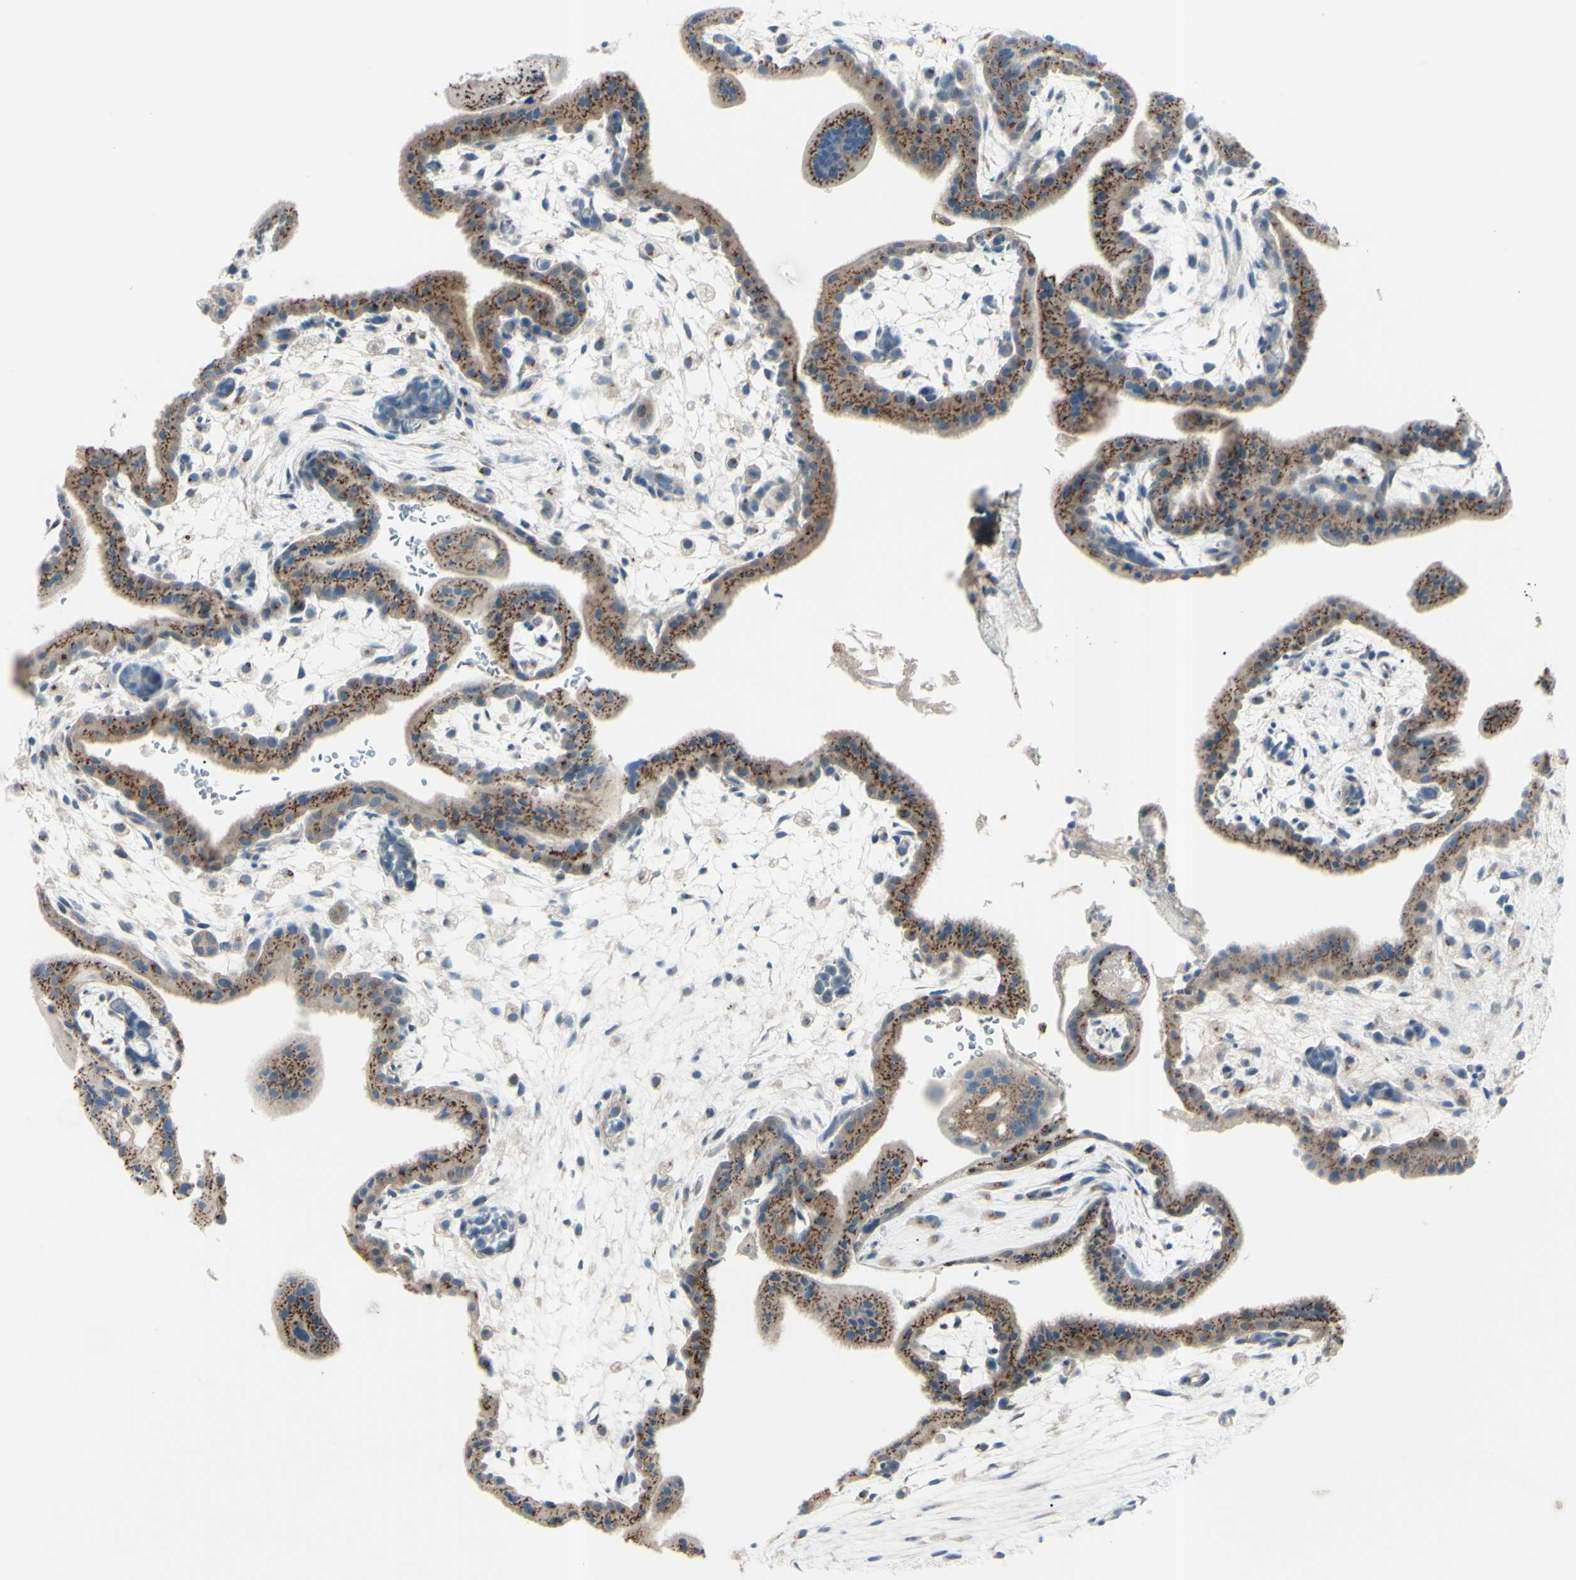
{"staining": {"intensity": "moderate", "quantity": "25%-75%", "location": "cytoplasmic/membranous"}, "tissue": "placenta", "cell_type": "Decidual cells", "image_type": "normal", "snomed": [{"axis": "morphology", "description": "Normal tissue, NOS"}, {"axis": "topography", "description": "Placenta"}], "caption": "Immunohistochemistry (IHC) (DAB) staining of unremarkable human placenta shows moderate cytoplasmic/membranous protein expression in approximately 25%-75% of decidual cells.", "gene": "B4GALT1", "patient": {"sex": "female", "age": 35}}